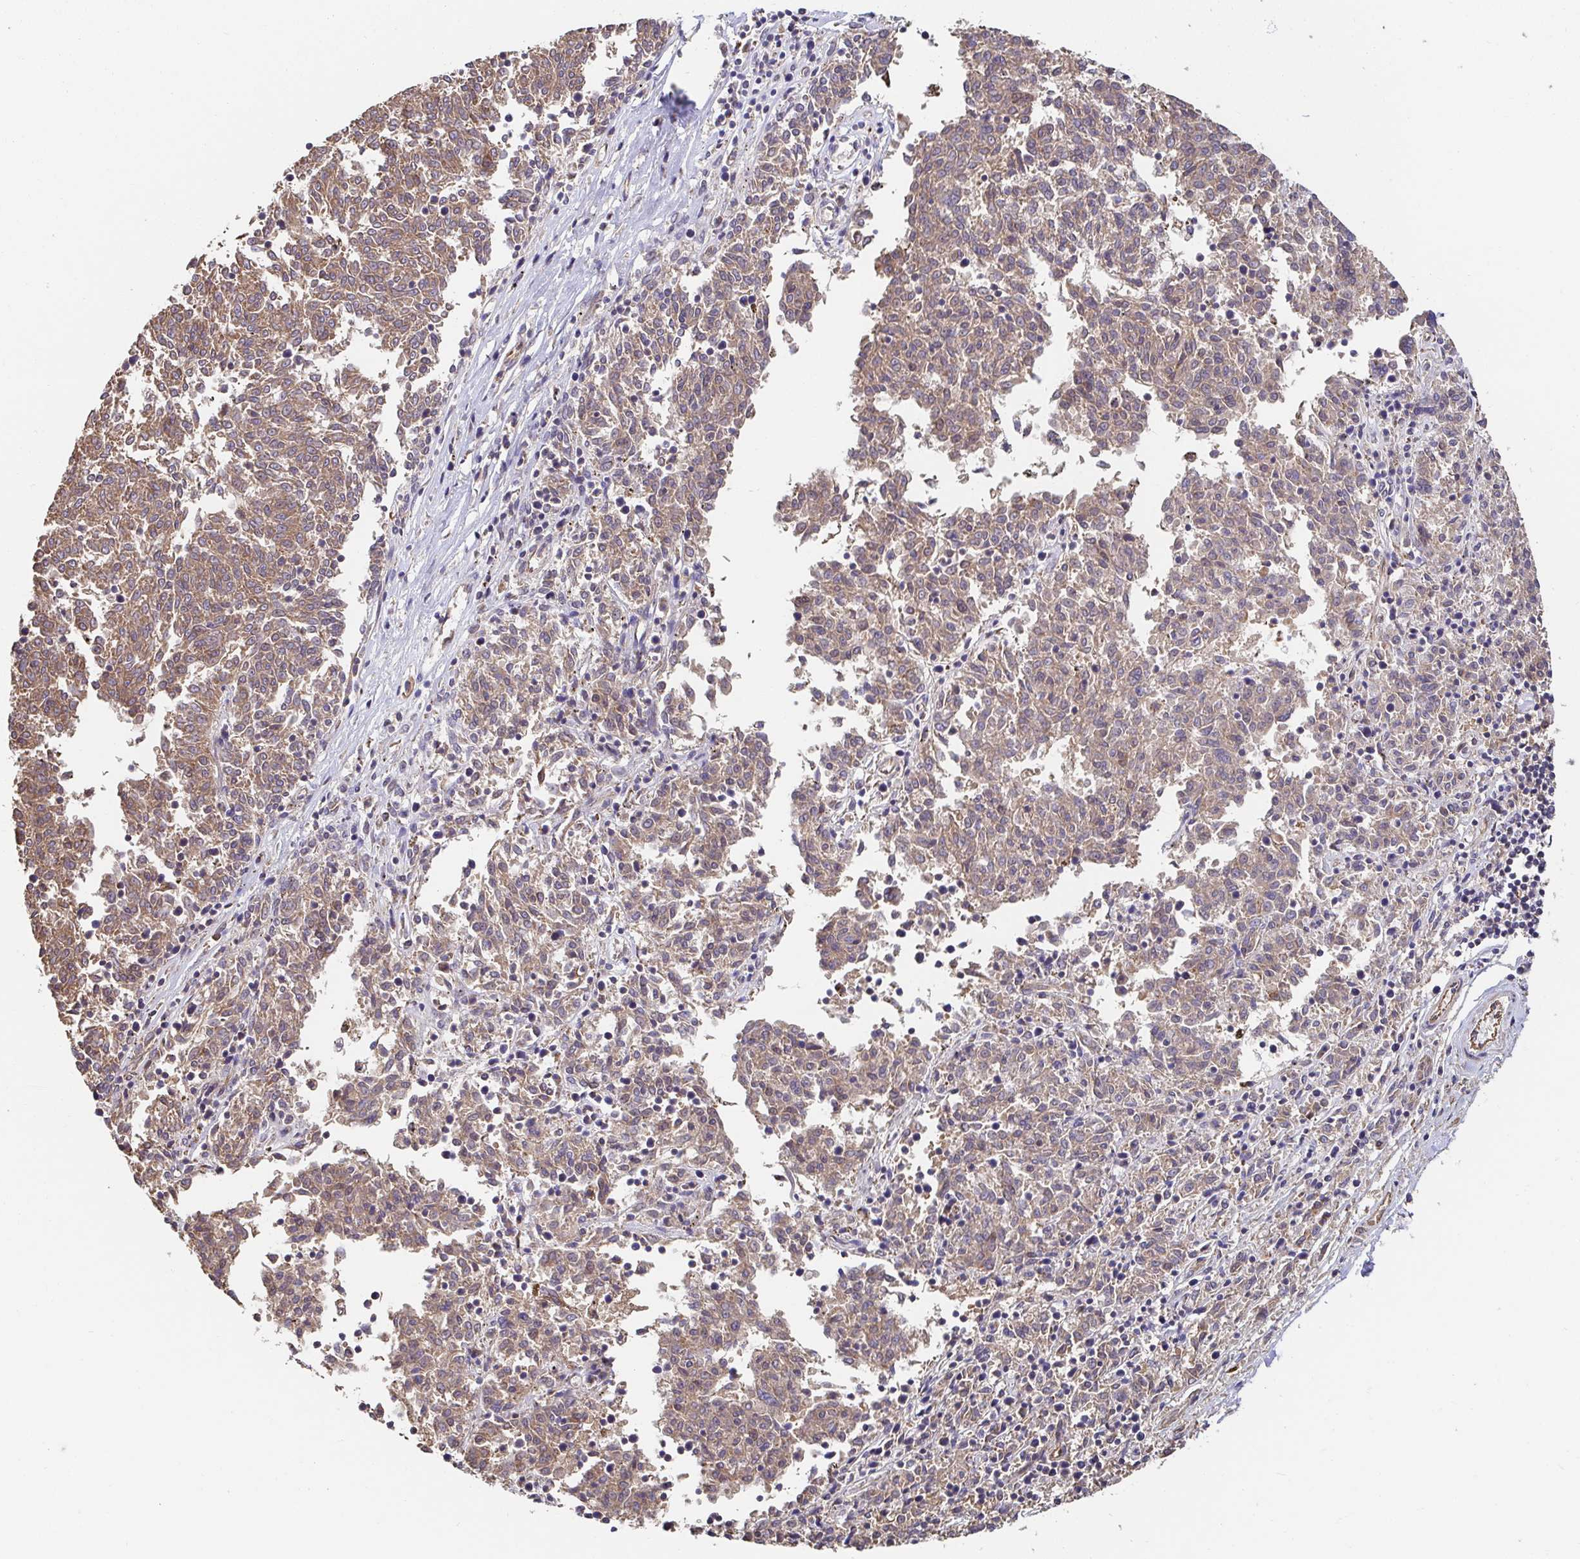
{"staining": {"intensity": "weak", "quantity": ">75%", "location": "cytoplasmic/membranous"}, "tissue": "melanoma", "cell_type": "Tumor cells", "image_type": "cancer", "snomed": [{"axis": "morphology", "description": "Malignant melanoma, NOS"}, {"axis": "topography", "description": "Skin"}], "caption": "Immunohistochemical staining of human melanoma demonstrates low levels of weak cytoplasmic/membranous staining in about >75% of tumor cells. (DAB (3,3'-diaminobenzidine) IHC with brightfield microscopy, high magnification).", "gene": "APBB1", "patient": {"sex": "female", "age": 72}}